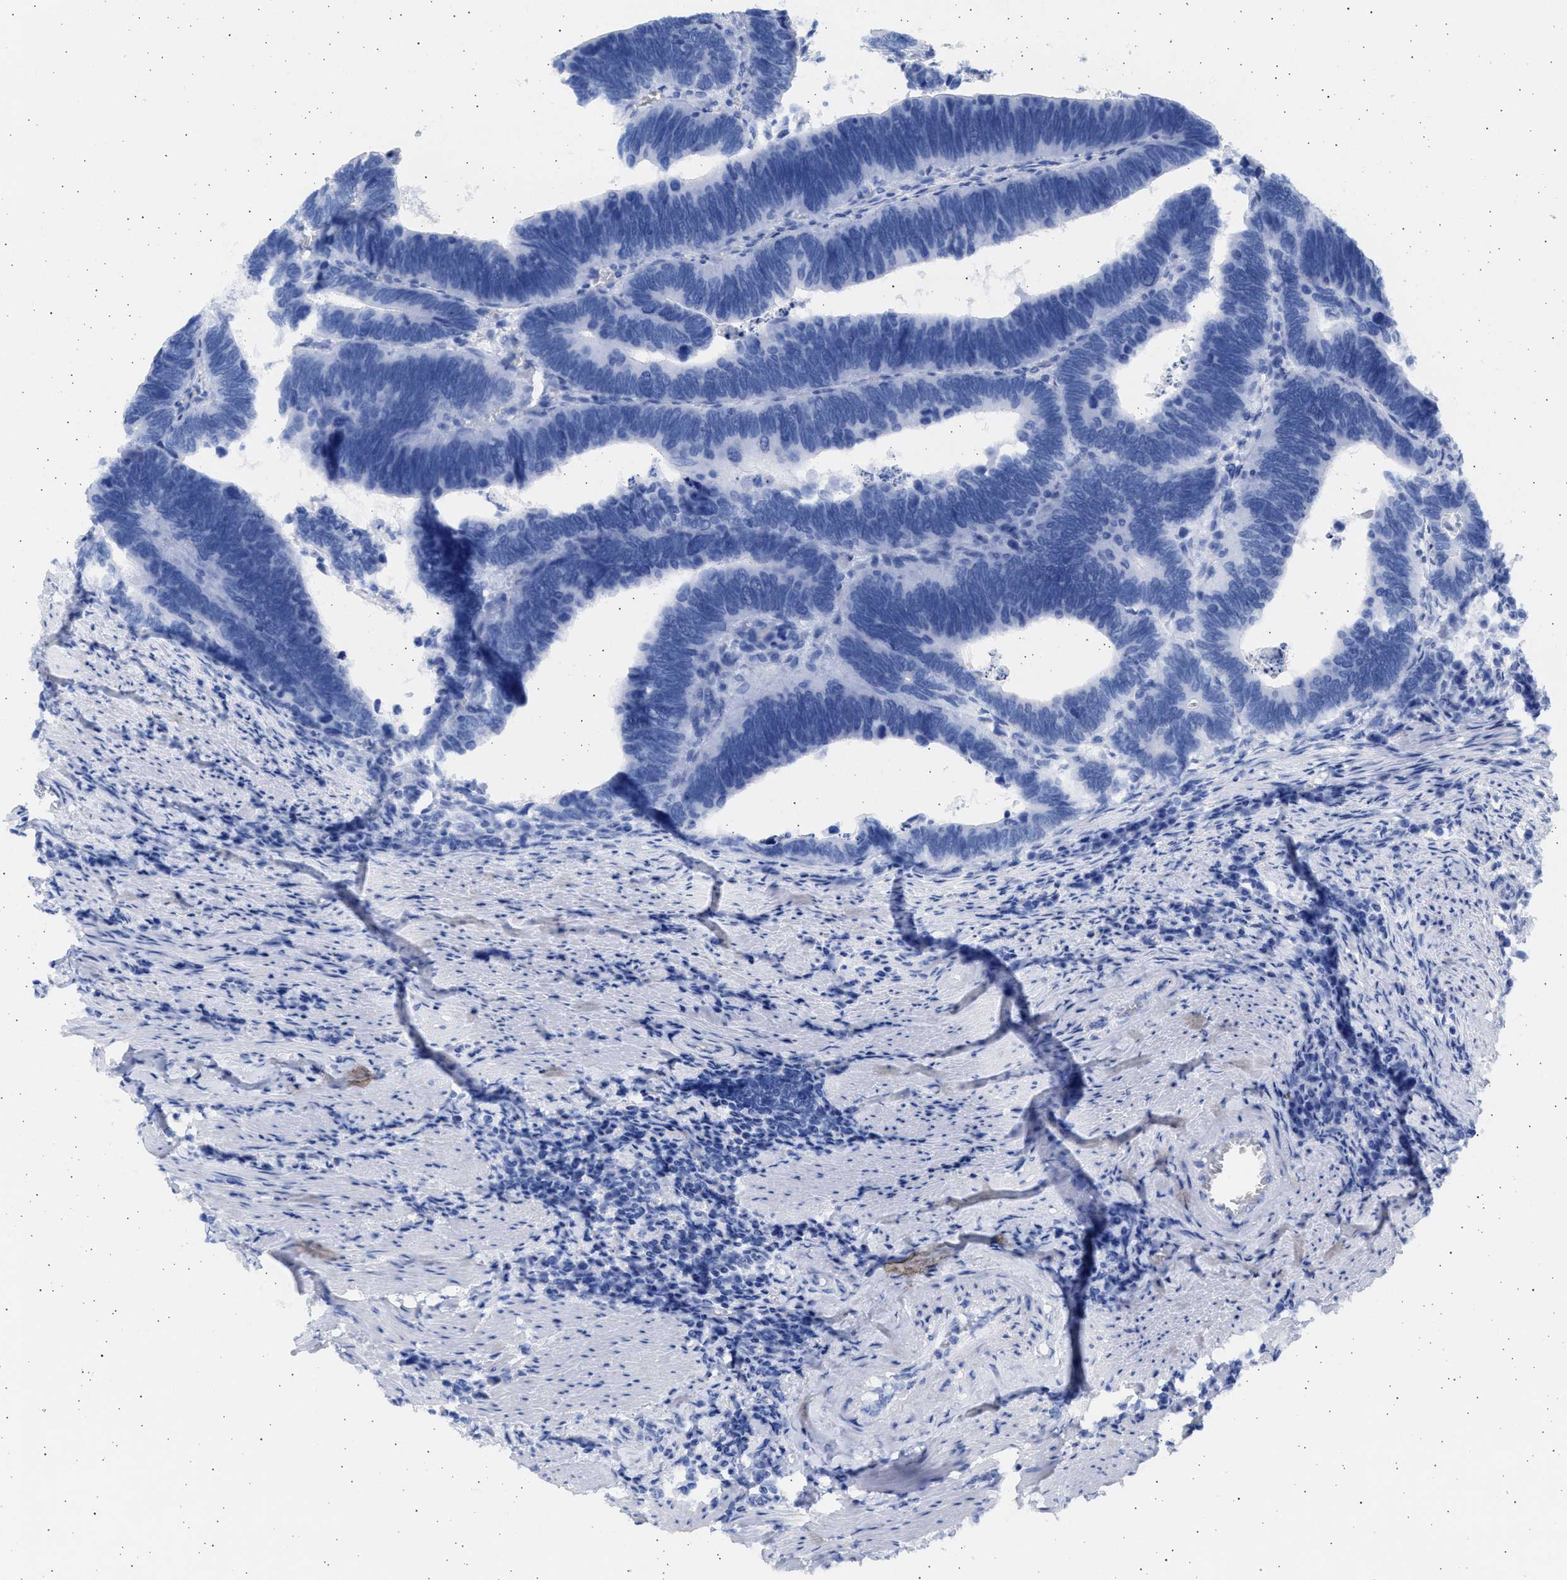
{"staining": {"intensity": "negative", "quantity": "none", "location": "none"}, "tissue": "colorectal cancer", "cell_type": "Tumor cells", "image_type": "cancer", "snomed": [{"axis": "morphology", "description": "Adenocarcinoma, NOS"}, {"axis": "topography", "description": "Colon"}], "caption": "There is no significant staining in tumor cells of colorectal adenocarcinoma.", "gene": "ALDOC", "patient": {"sex": "male", "age": 72}}